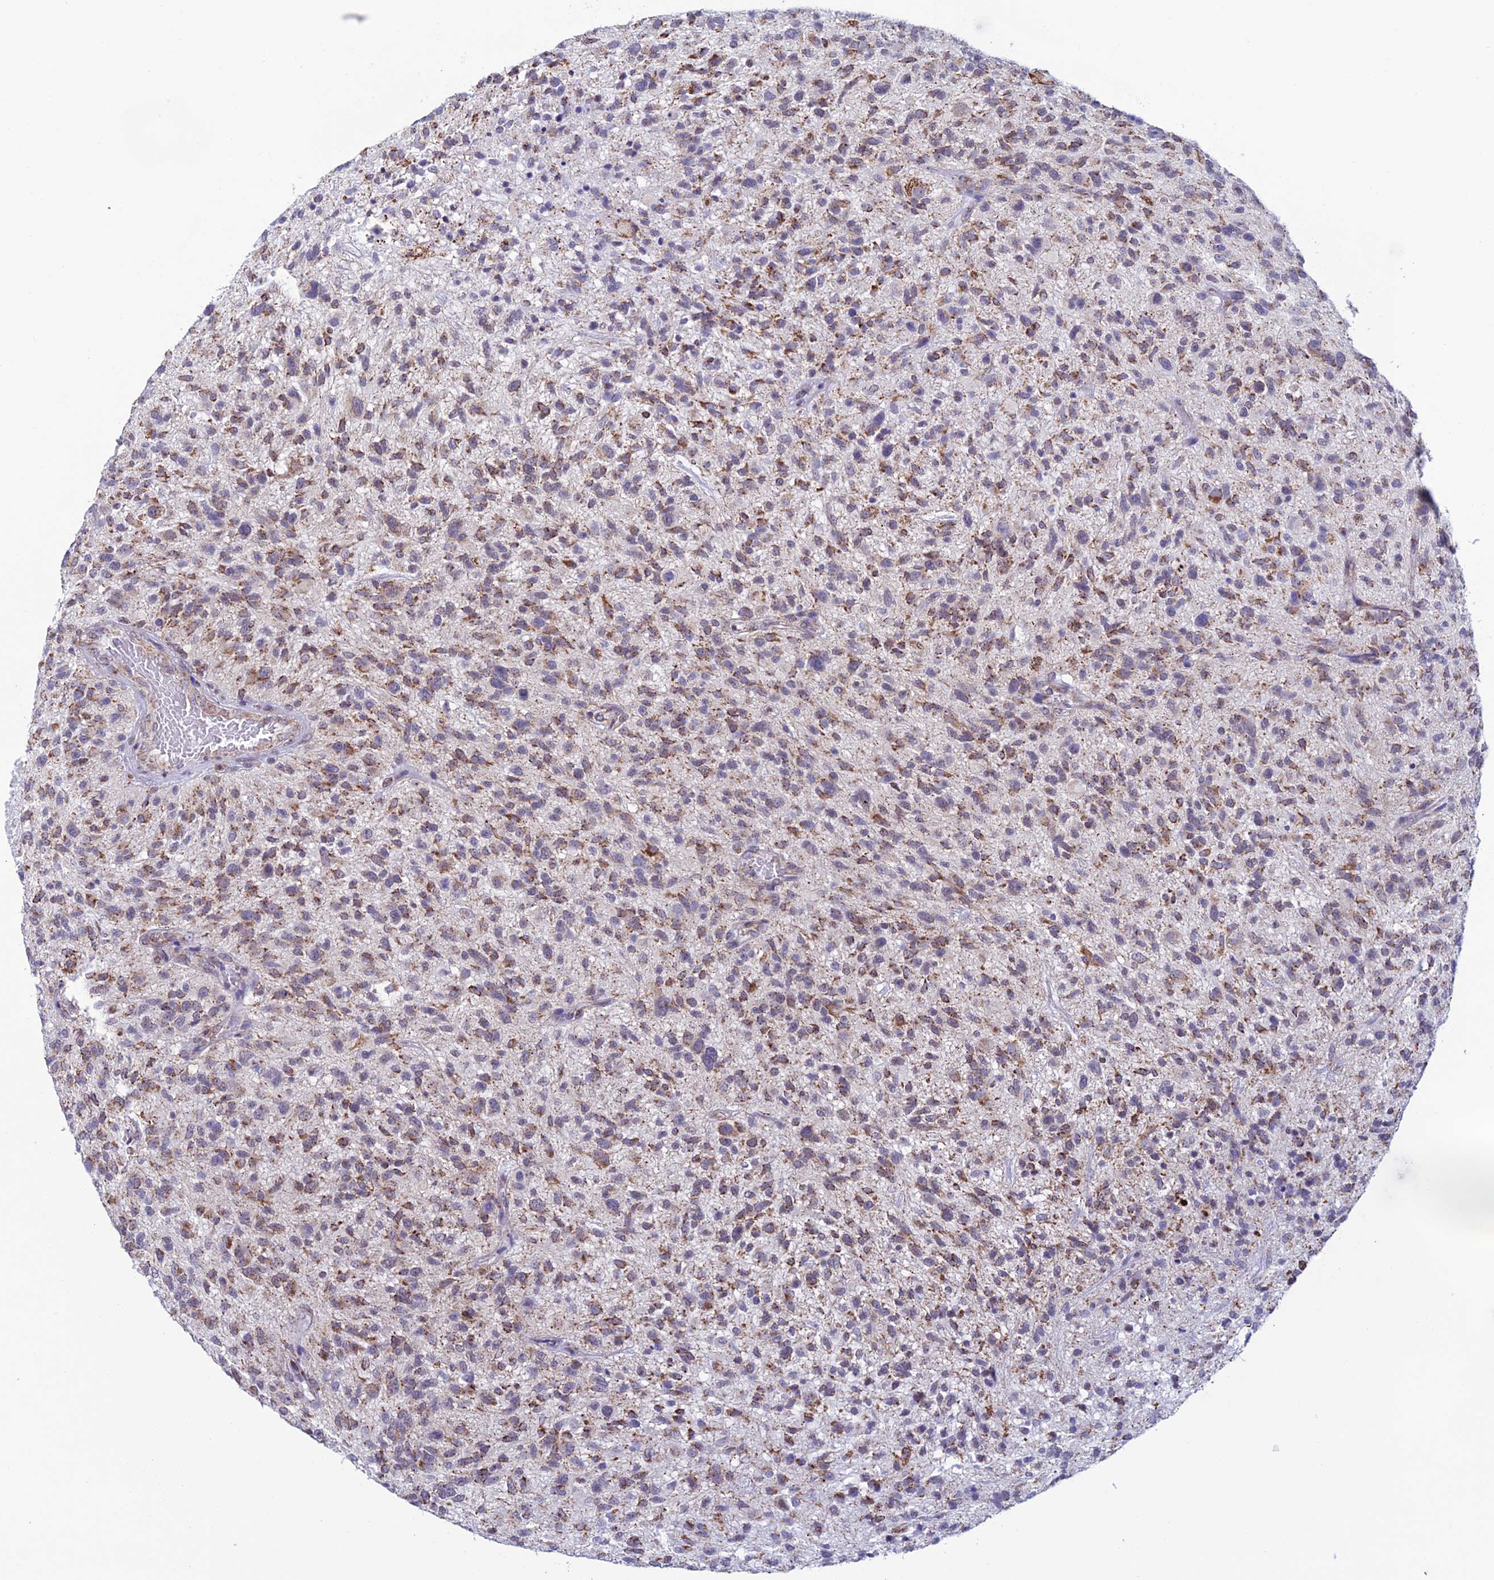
{"staining": {"intensity": "moderate", "quantity": ">75%", "location": "cytoplasmic/membranous"}, "tissue": "glioma", "cell_type": "Tumor cells", "image_type": "cancer", "snomed": [{"axis": "morphology", "description": "Glioma, malignant, High grade"}, {"axis": "topography", "description": "Brain"}], "caption": "Glioma stained for a protein shows moderate cytoplasmic/membranous positivity in tumor cells. Immunohistochemistry (ihc) stains the protein in brown and the nuclei are stained blue.", "gene": "ZNG1B", "patient": {"sex": "male", "age": 47}}